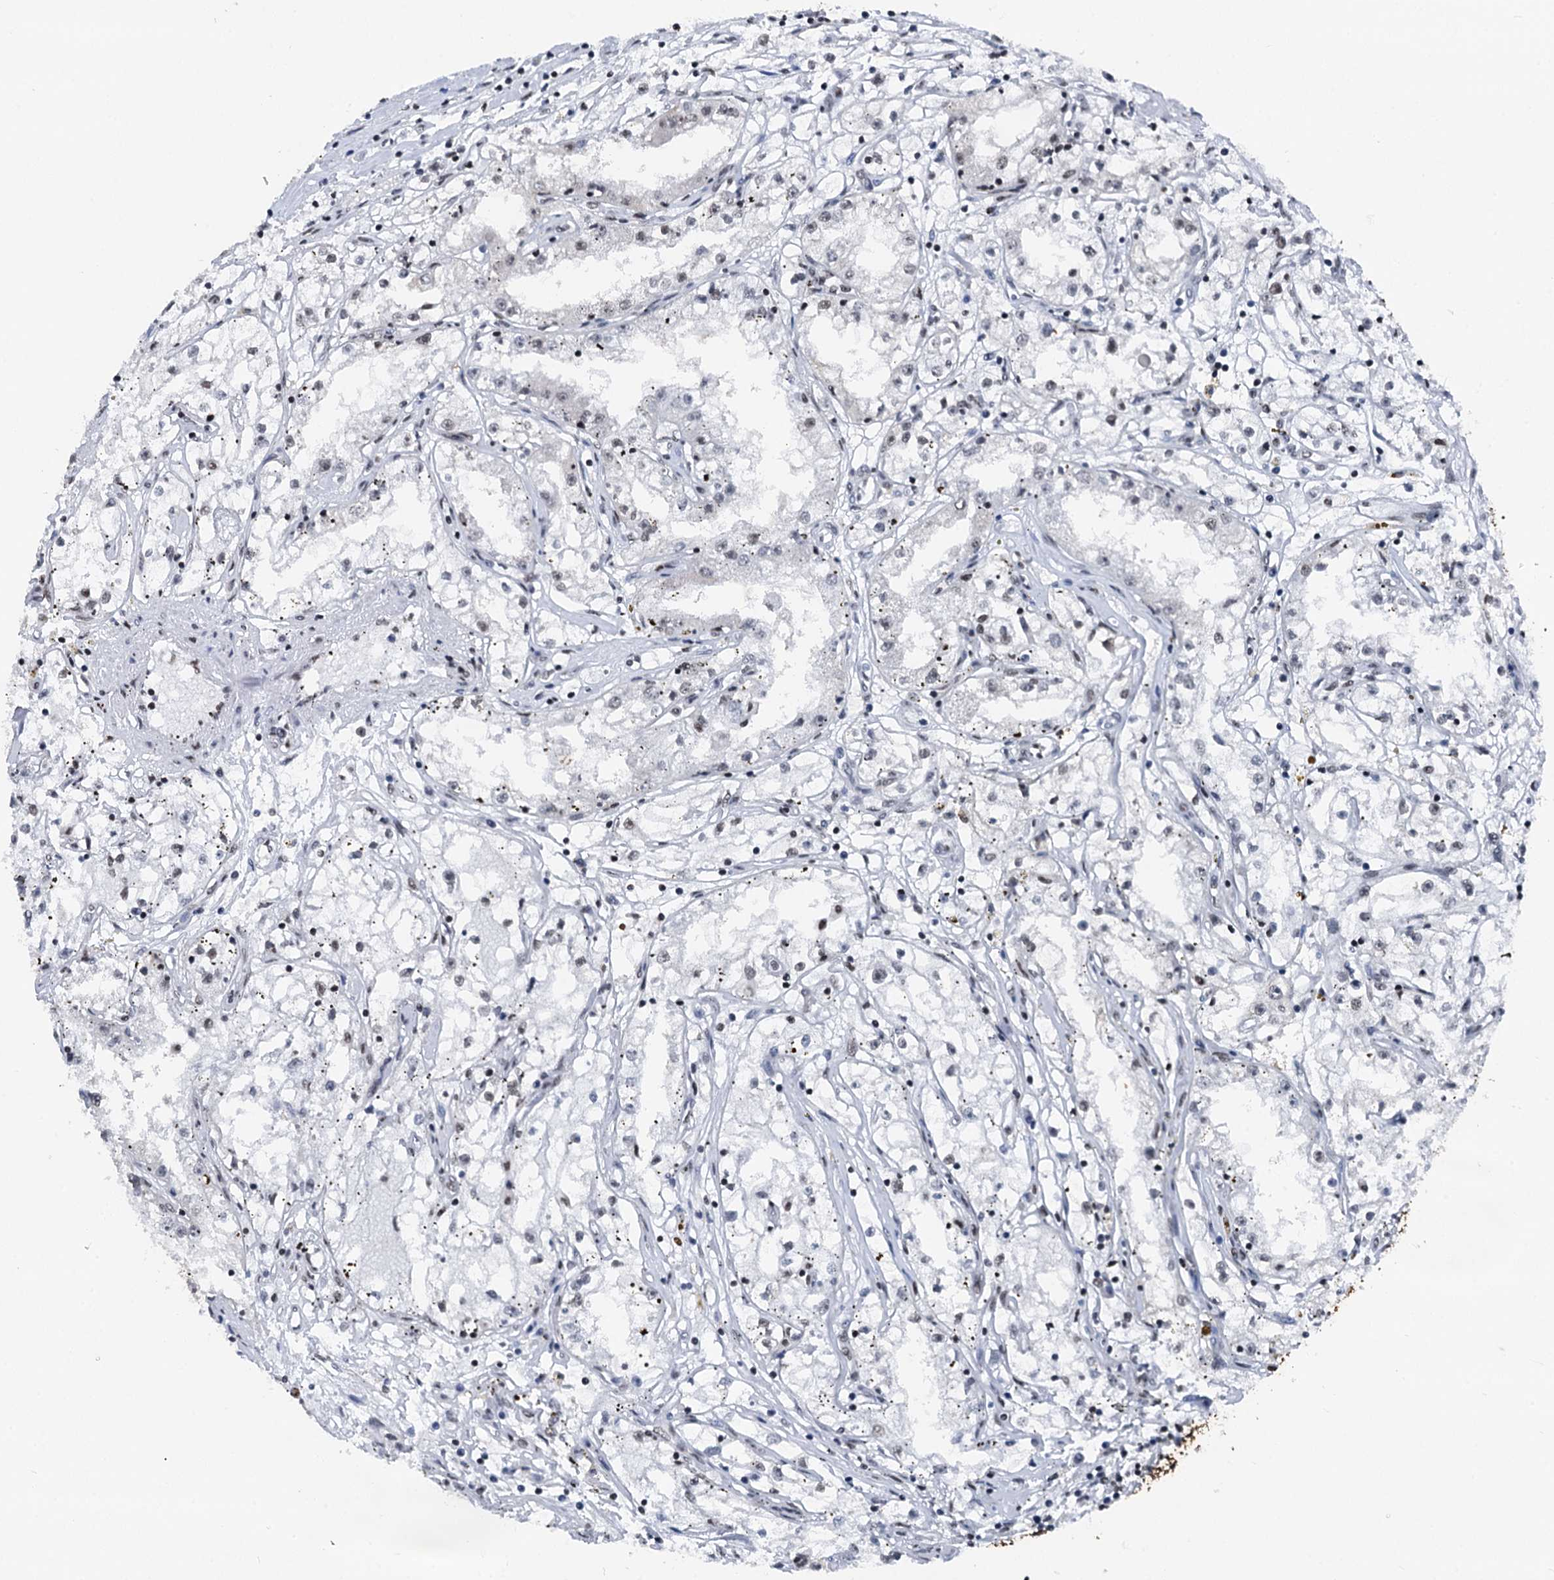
{"staining": {"intensity": "weak", "quantity": "<25%", "location": "nuclear"}, "tissue": "renal cancer", "cell_type": "Tumor cells", "image_type": "cancer", "snomed": [{"axis": "morphology", "description": "Adenocarcinoma, NOS"}, {"axis": "topography", "description": "Kidney"}], "caption": "Photomicrograph shows no protein expression in tumor cells of renal adenocarcinoma tissue. The staining is performed using DAB brown chromogen with nuclei counter-stained in using hematoxylin.", "gene": "DDX23", "patient": {"sex": "male", "age": 56}}